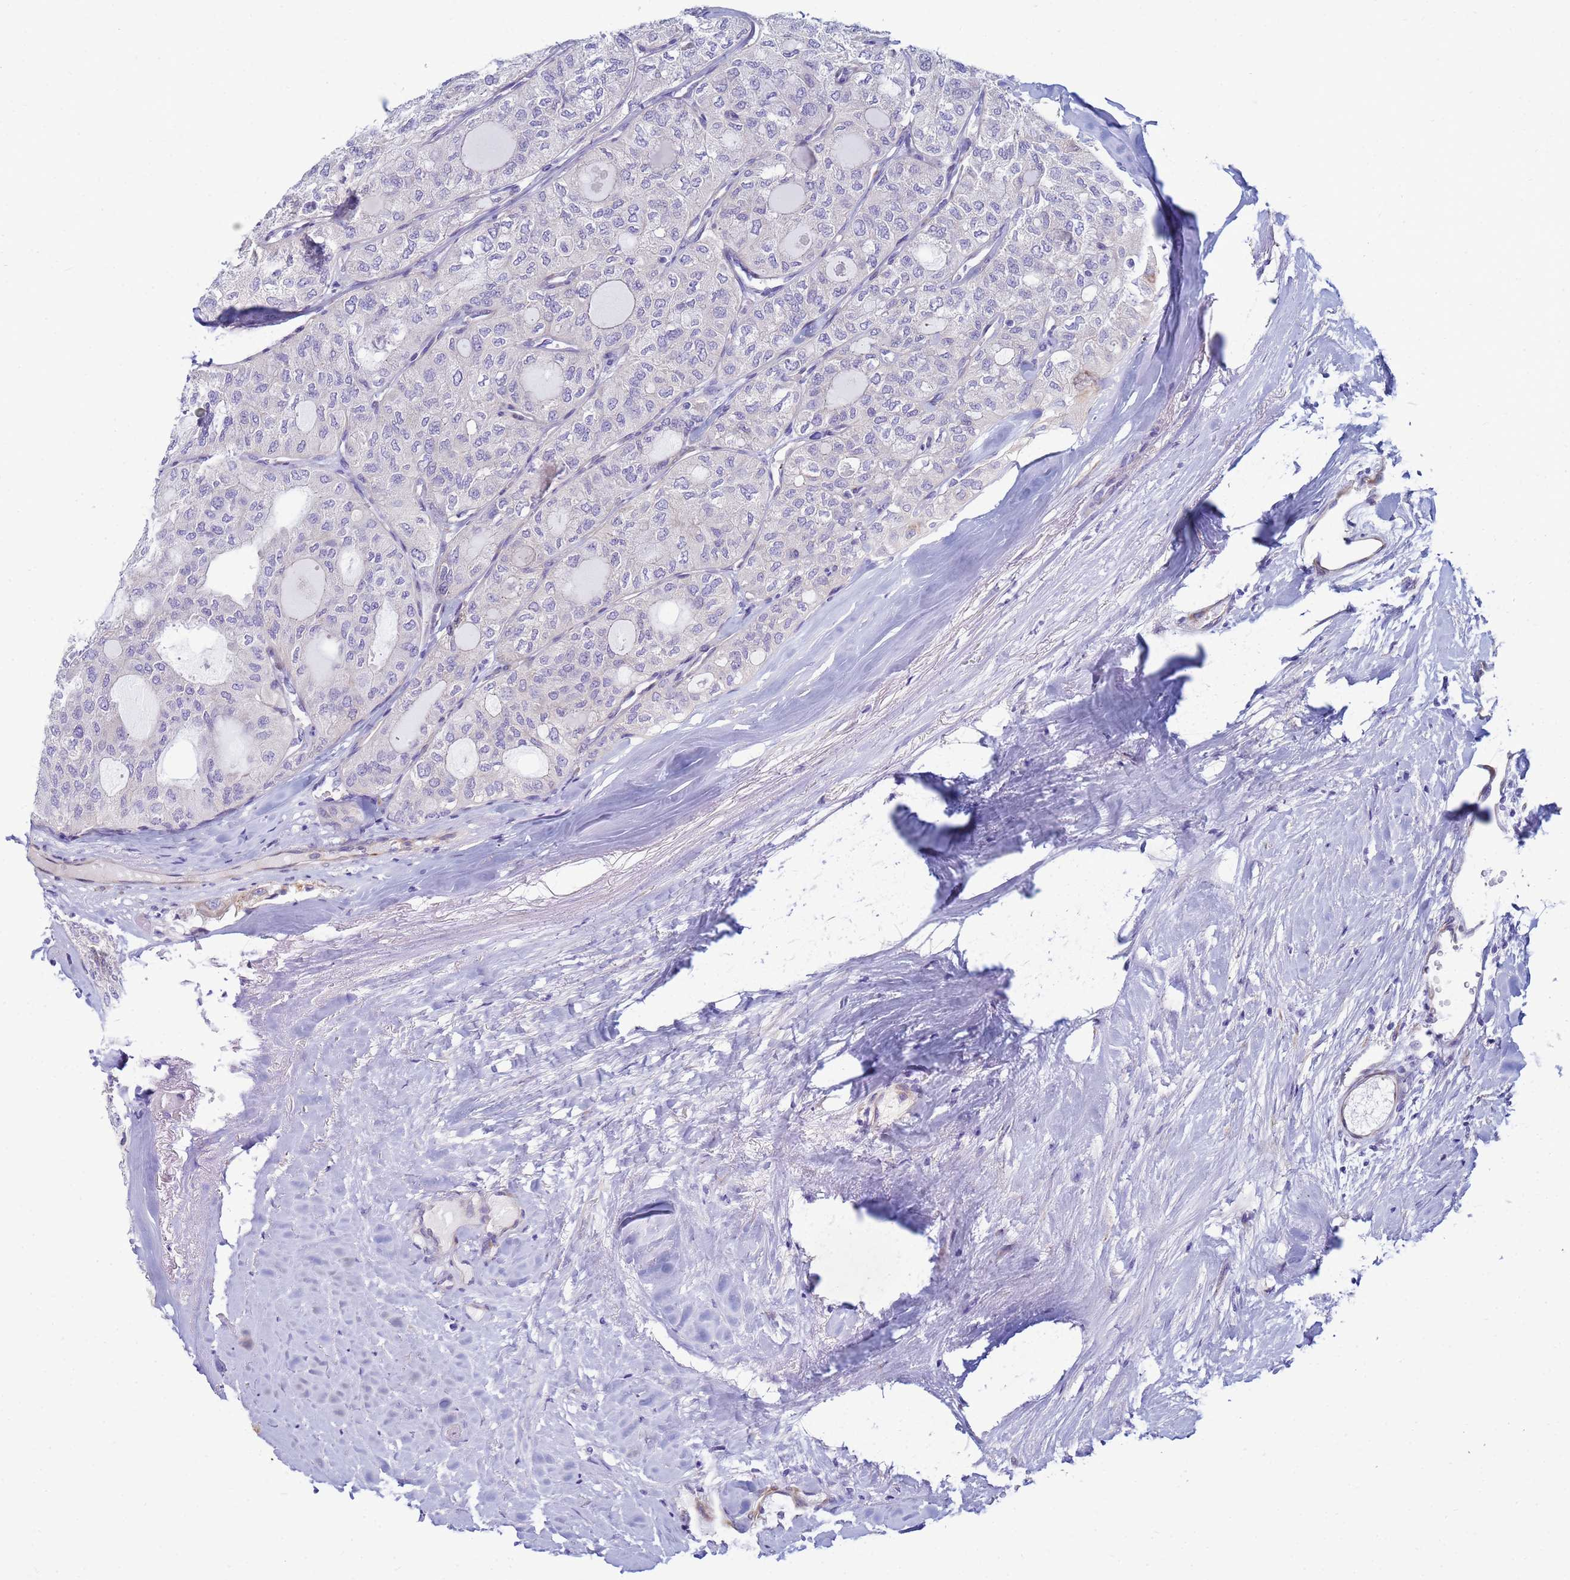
{"staining": {"intensity": "negative", "quantity": "none", "location": "none"}, "tissue": "thyroid cancer", "cell_type": "Tumor cells", "image_type": "cancer", "snomed": [{"axis": "morphology", "description": "Follicular adenoma carcinoma, NOS"}, {"axis": "topography", "description": "Thyroid gland"}], "caption": "Tumor cells show no significant expression in thyroid cancer (follicular adenoma carcinoma).", "gene": "TRPC6", "patient": {"sex": "male", "age": 75}}